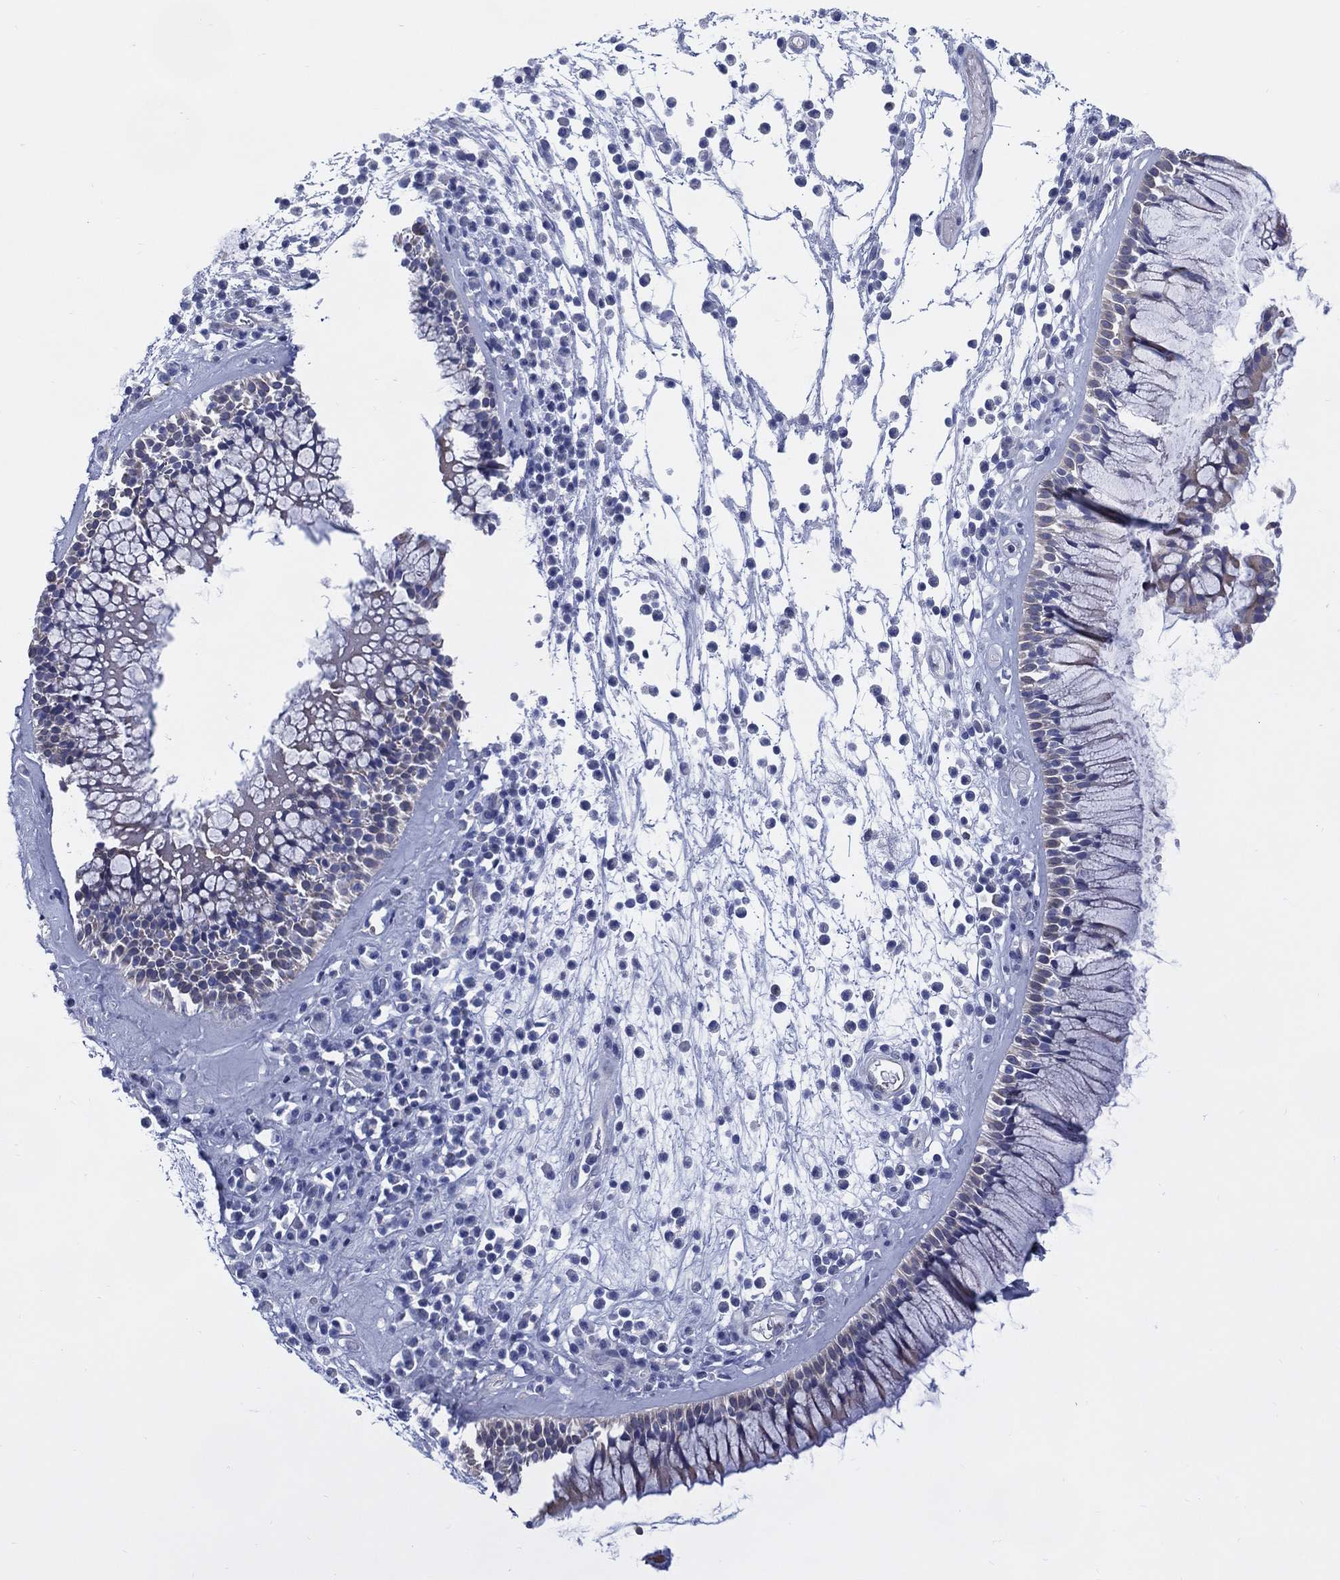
{"staining": {"intensity": "negative", "quantity": "none", "location": "none"}, "tissue": "nasopharynx", "cell_type": "Respiratory epithelial cells", "image_type": "normal", "snomed": [{"axis": "morphology", "description": "Normal tissue, NOS"}, {"axis": "topography", "description": "Nasopharynx"}], "caption": "A high-resolution micrograph shows immunohistochemistry (IHC) staining of unremarkable nasopharynx, which shows no significant staining in respiratory epithelial cells.", "gene": "DDI1", "patient": {"sex": "male", "age": 77}}